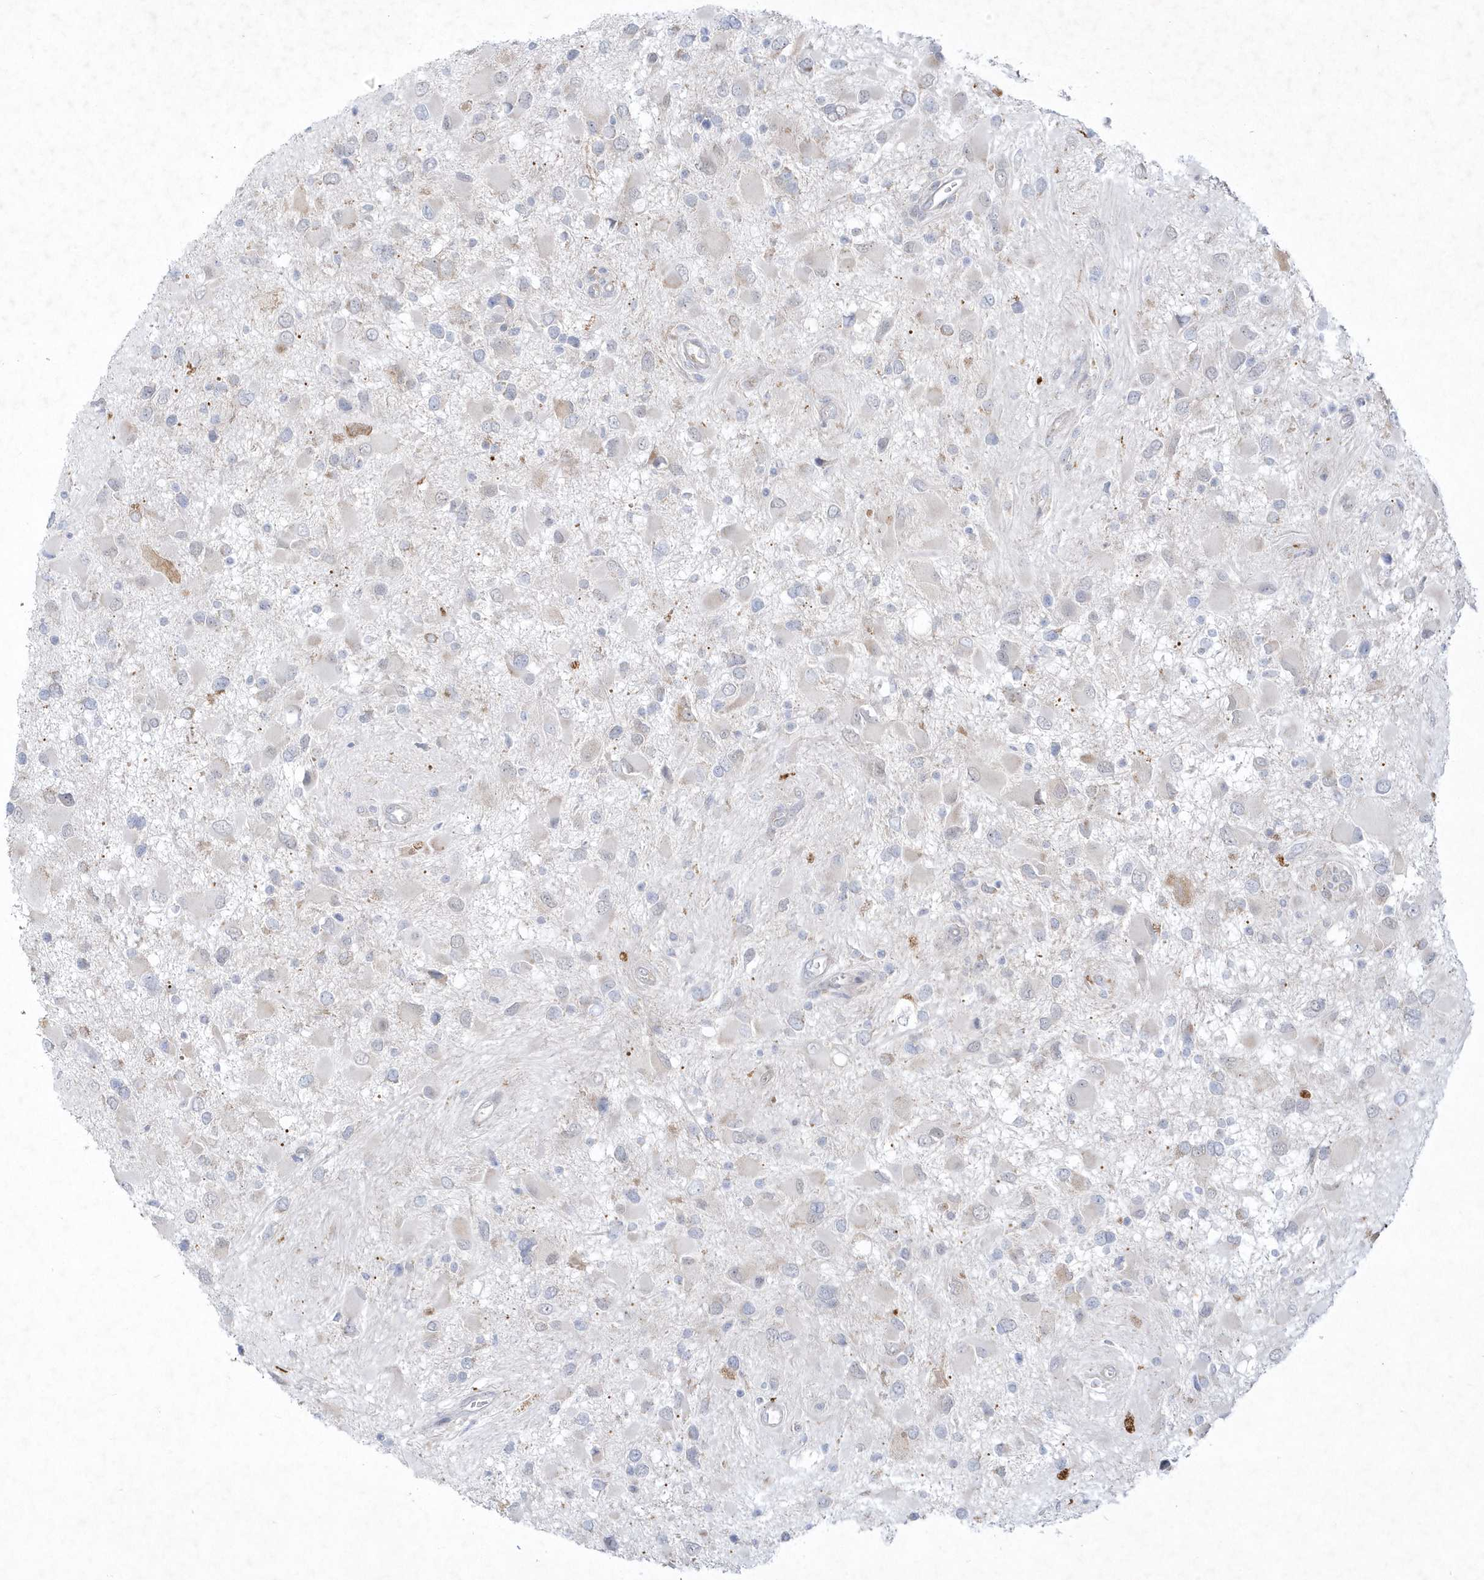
{"staining": {"intensity": "negative", "quantity": "none", "location": "none"}, "tissue": "glioma", "cell_type": "Tumor cells", "image_type": "cancer", "snomed": [{"axis": "morphology", "description": "Glioma, malignant, High grade"}, {"axis": "topography", "description": "Brain"}], "caption": "DAB (3,3'-diaminobenzidine) immunohistochemical staining of glioma exhibits no significant expression in tumor cells.", "gene": "LARS1", "patient": {"sex": "male", "age": 53}}